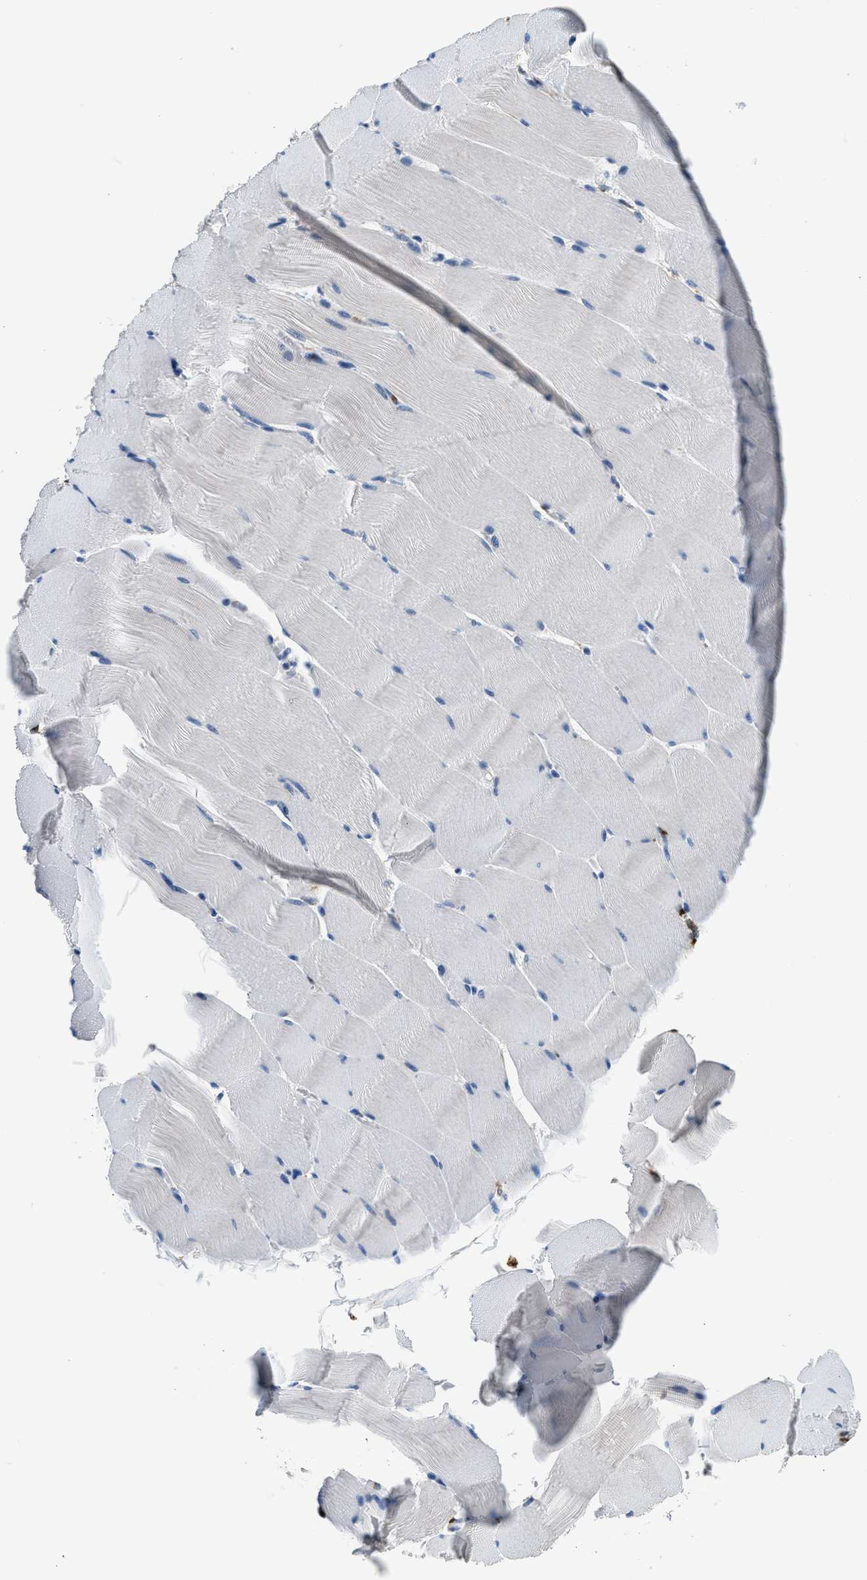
{"staining": {"intensity": "weak", "quantity": "<25%", "location": "cytoplasmic/membranous"}, "tissue": "skeletal muscle", "cell_type": "Myocytes", "image_type": "normal", "snomed": [{"axis": "morphology", "description": "Normal tissue, NOS"}, {"axis": "topography", "description": "Skeletal muscle"}], "caption": "Immunohistochemistry image of benign skeletal muscle: human skeletal muscle stained with DAB shows no significant protein positivity in myocytes. (IHC, brightfield microscopy, high magnification).", "gene": "LRP1", "patient": {"sex": "male", "age": 62}}